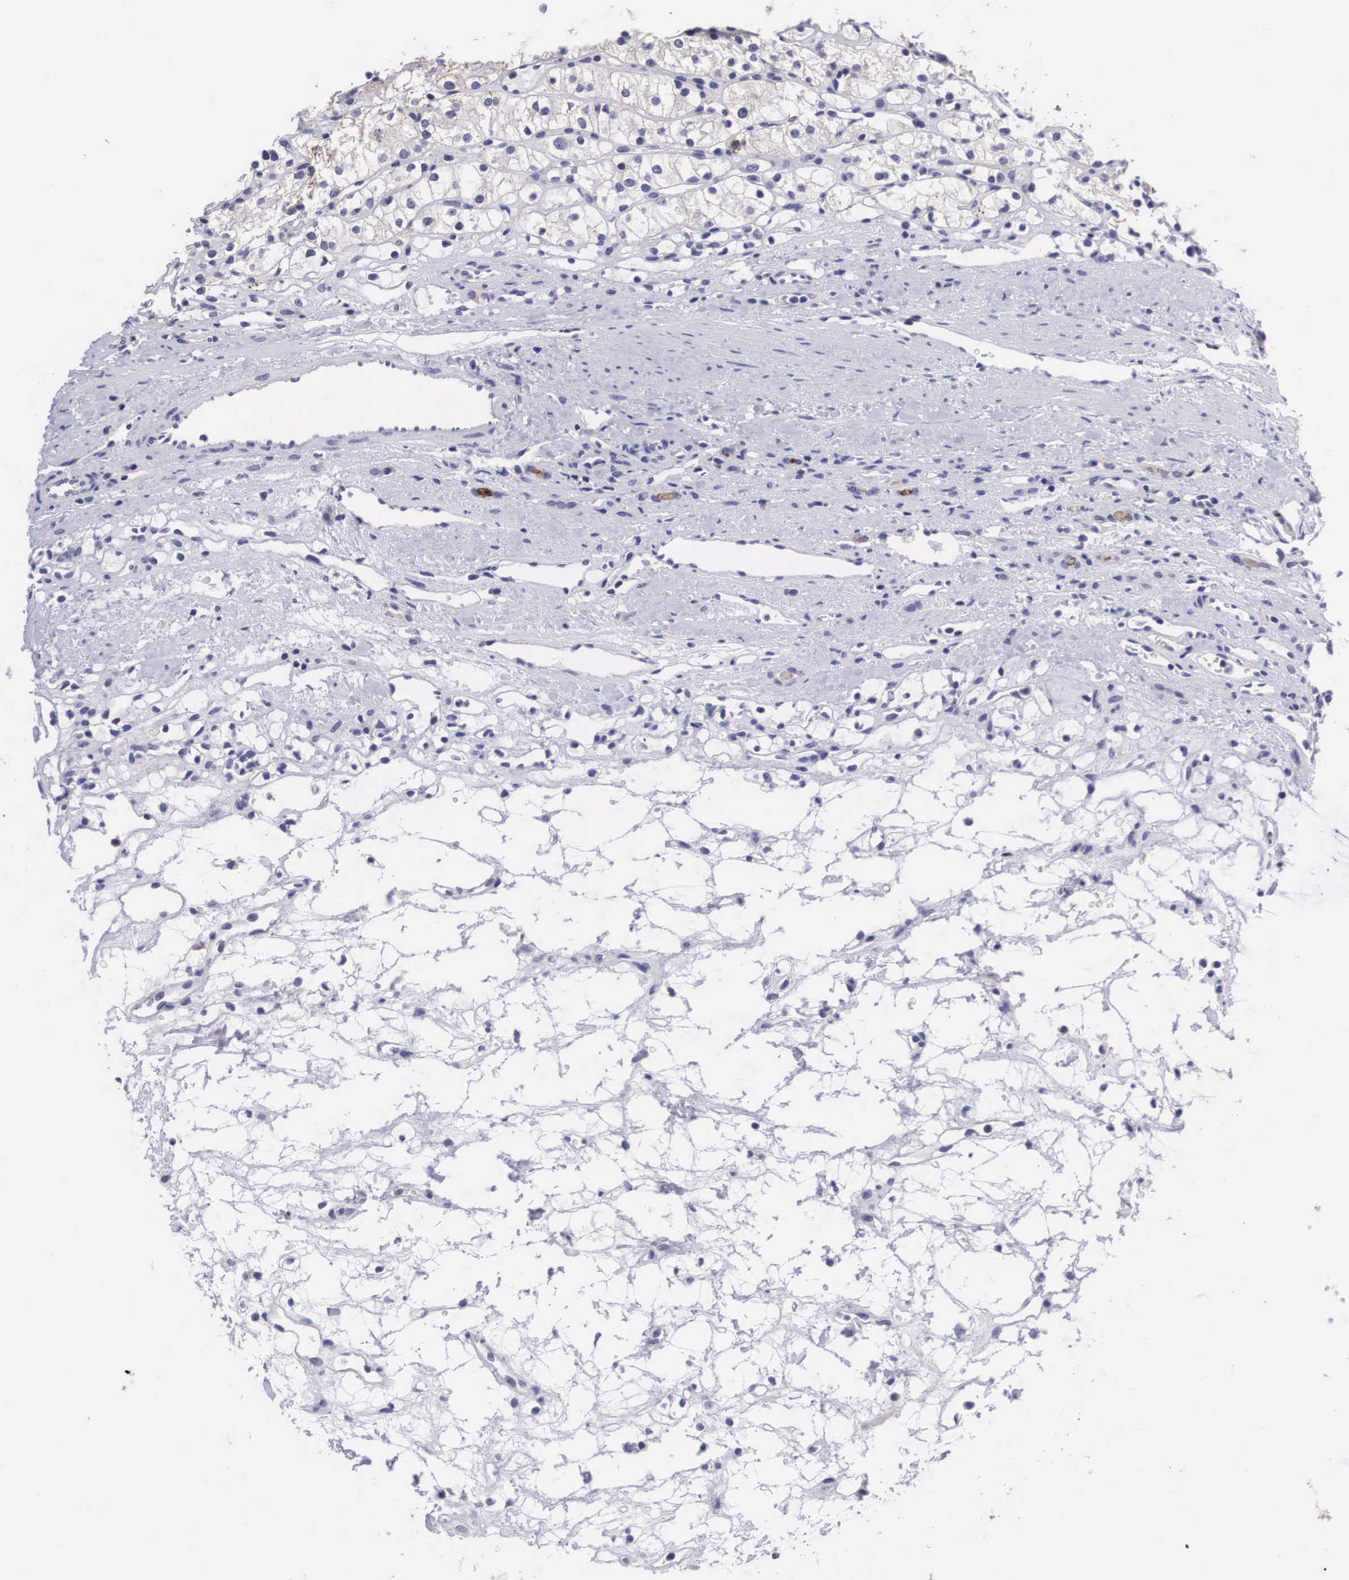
{"staining": {"intensity": "negative", "quantity": "none", "location": "none"}, "tissue": "renal cancer", "cell_type": "Tumor cells", "image_type": "cancer", "snomed": [{"axis": "morphology", "description": "Adenocarcinoma, NOS"}, {"axis": "topography", "description": "Kidney"}], "caption": "DAB (3,3'-diaminobenzidine) immunohistochemical staining of renal cancer demonstrates no significant staining in tumor cells. The staining was performed using DAB (3,3'-diaminobenzidine) to visualize the protein expression in brown, while the nuclei were stained in blue with hematoxylin (Magnification: 20x).", "gene": "ARG2", "patient": {"sex": "female", "age": 60}}